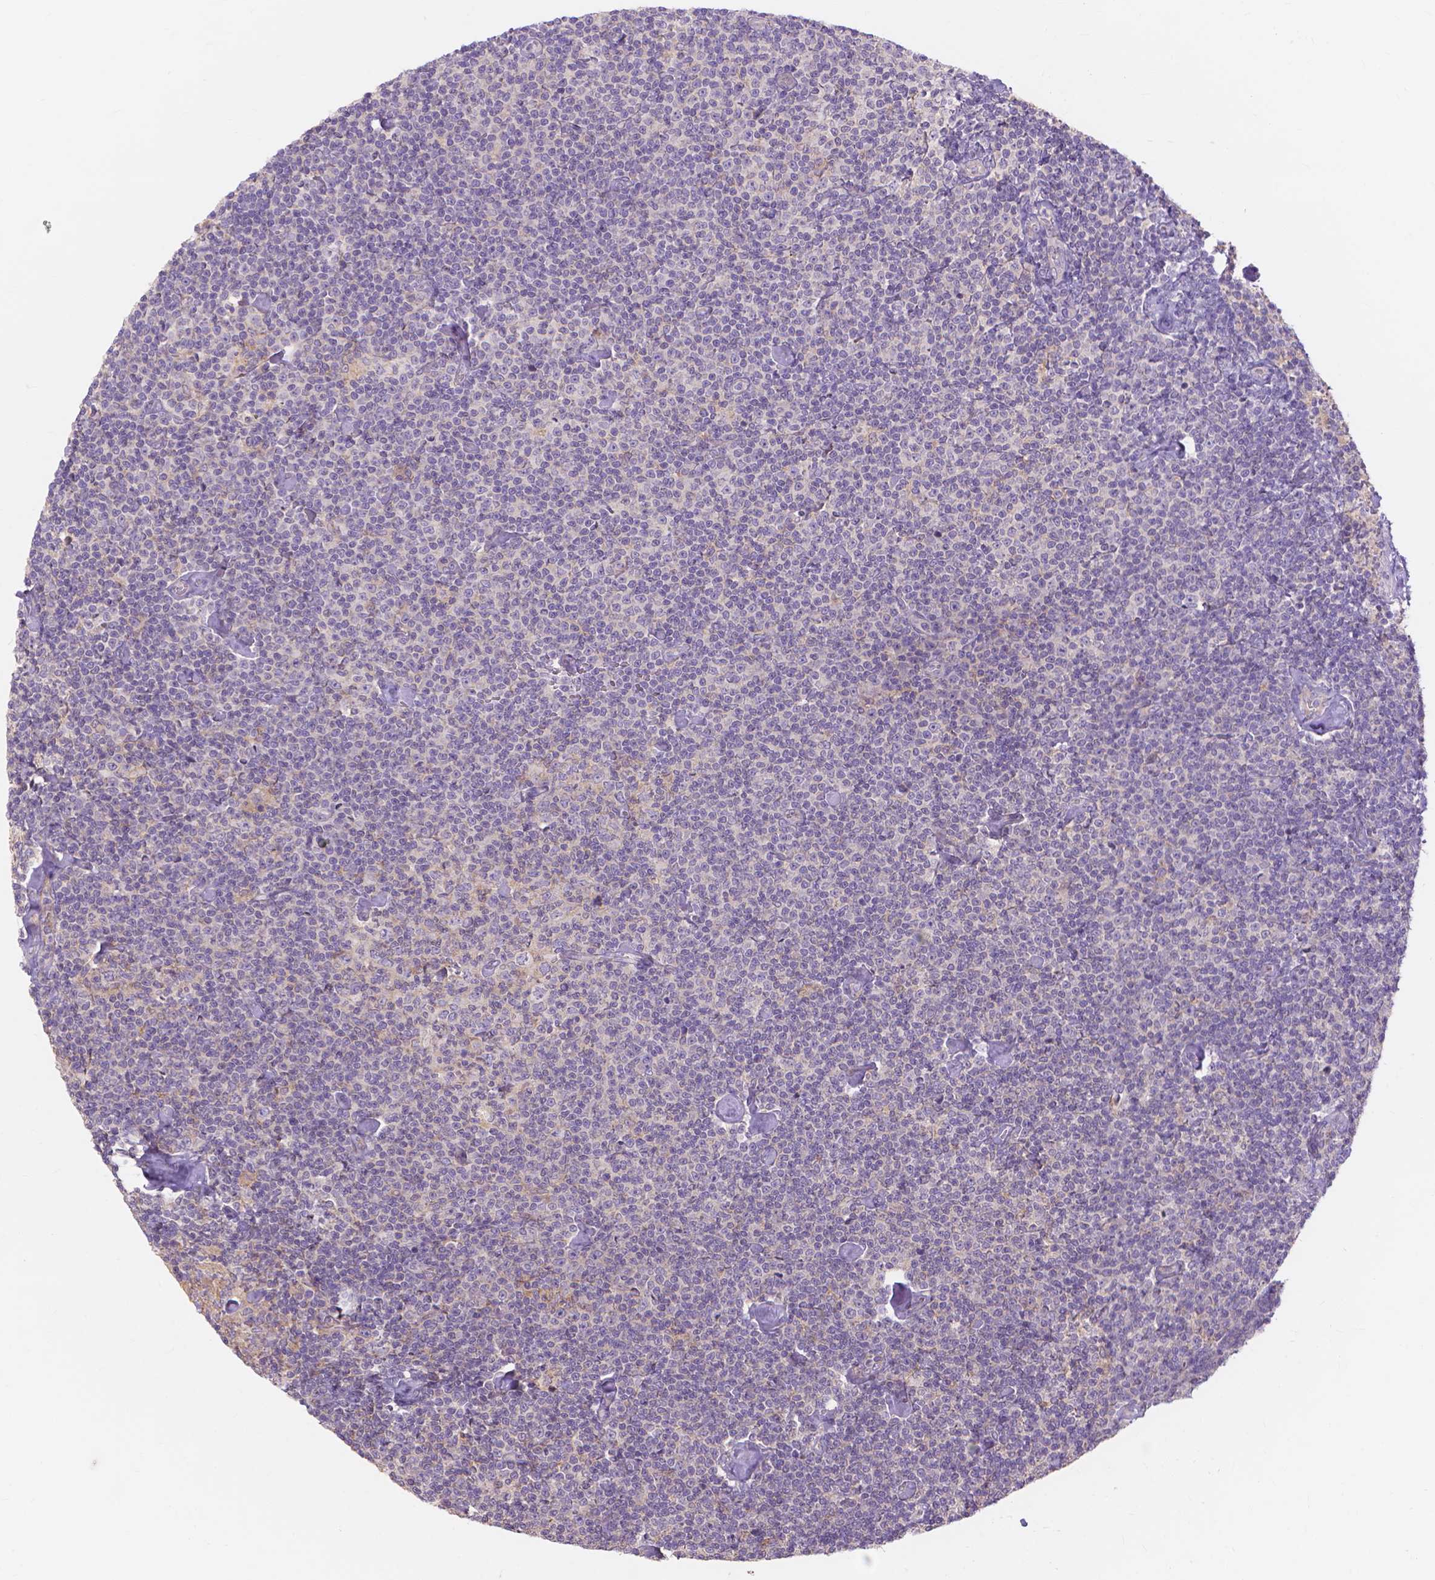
{"staining": {"intensity": "negative", "quantity": "none", "location": "none"}, "tissue": "lymphoma", "cell_type": "Tumor cells", "image_type": "cancer", "snomed": [{"axis": "morphology", "description": "Malignant lymphoma, non-Hodgkin's type, Low grade"}, {"axis": "topography", "description": "Lymph node"}], "caption": "IHC of low-grade malignant lymphoma, non-Hodgkin's type demonstrates no staining in tumor cells.", "gene": "PRDM13", "patient": {"sex": "male", "age": 81}}